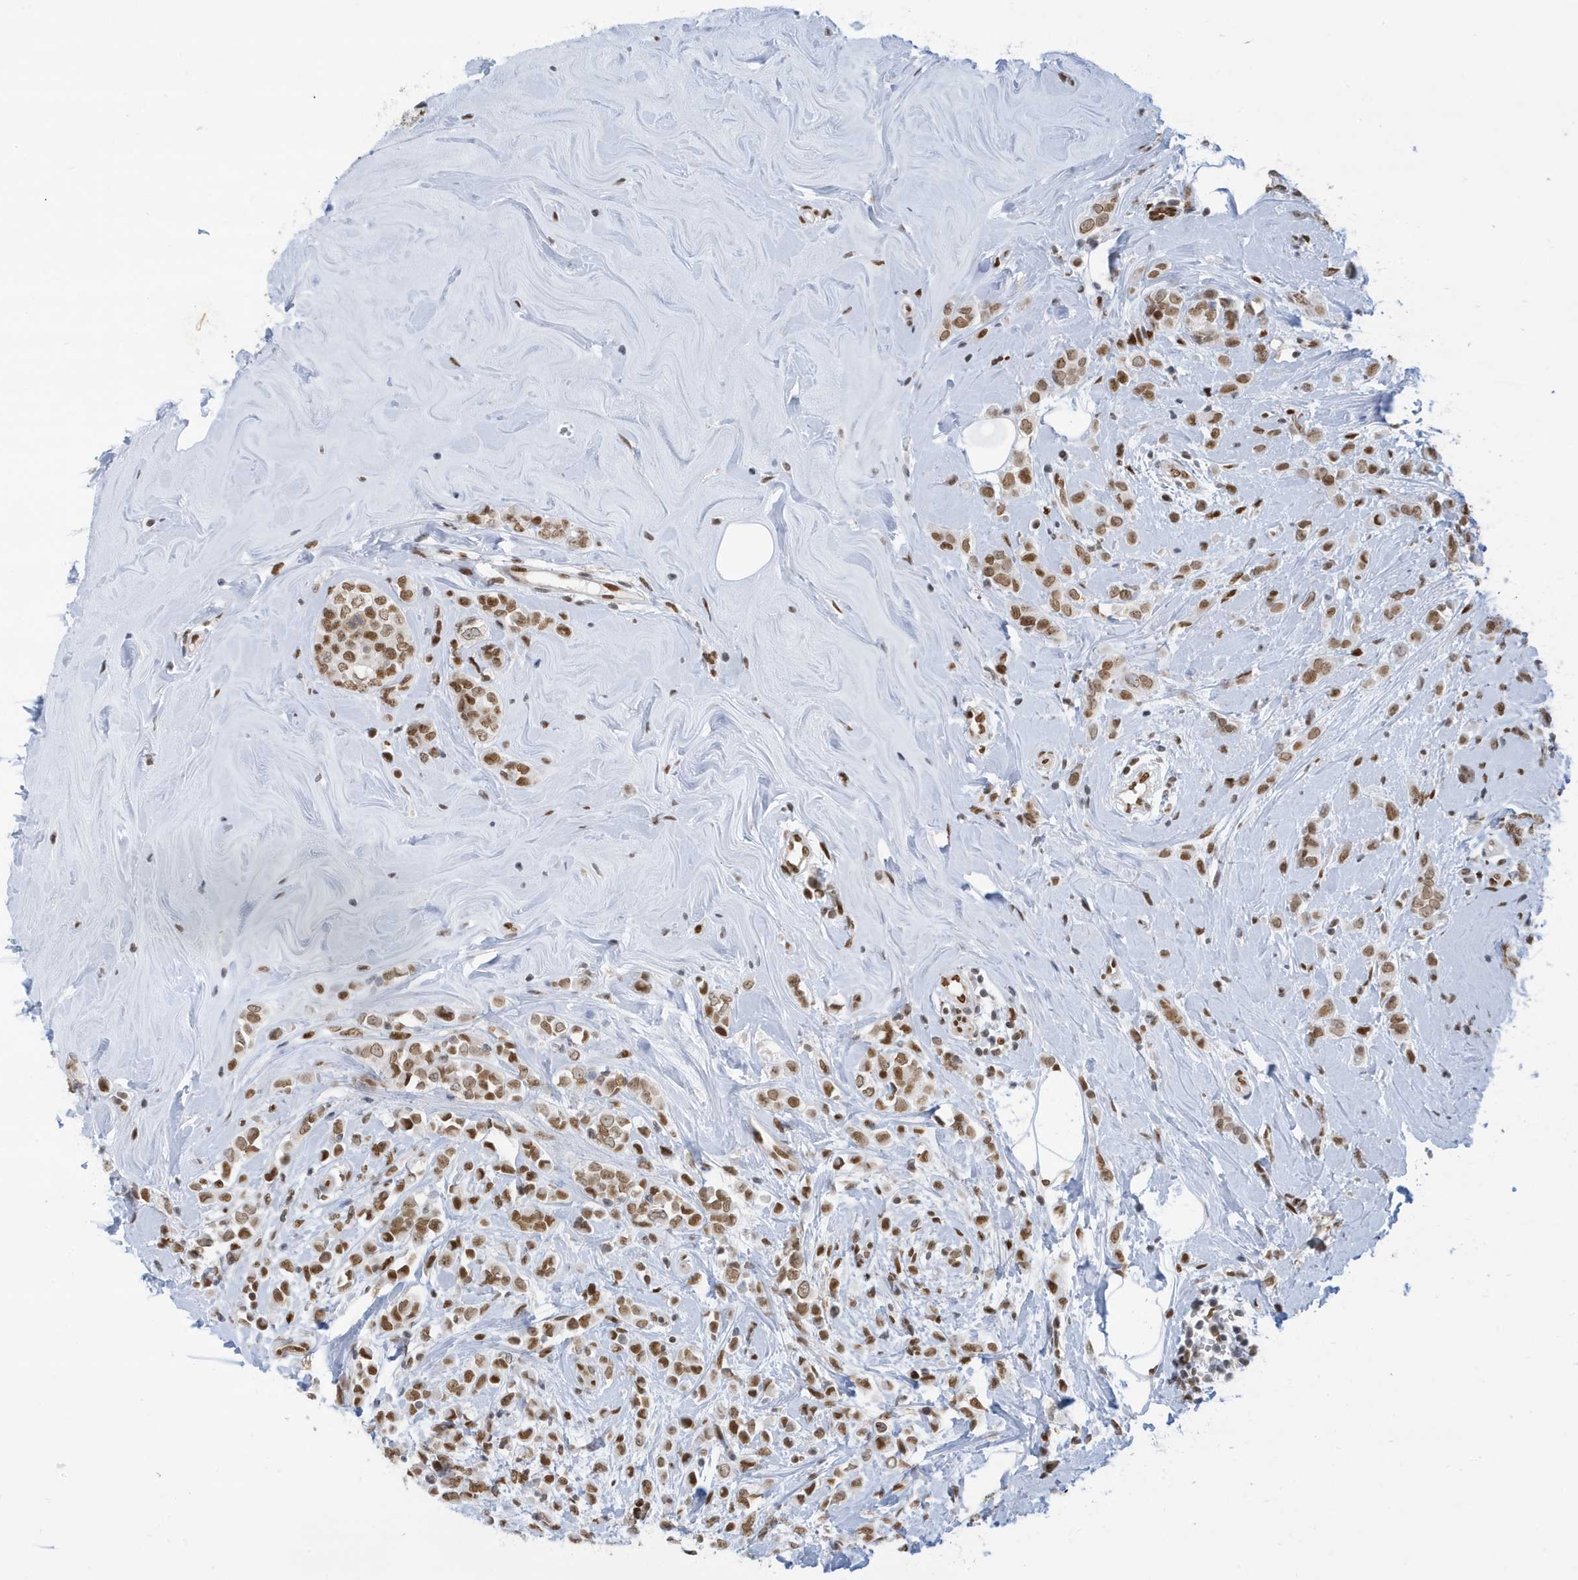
{"staining": {"intensity": "moderate", "quantity": ">75%", "location": "nuclear"}, "tissue": "breast cancer", "cell_type": "Tumor cells", "image_type": "cancer", "snomed": [{"axis": "morphology", "description": "Lobular carcinoma"}, {"axis": "topography", "description": "Breast"}], "caption": "IHC micrograph of neoplastic tissue: human breast cancer (lobular carcinoma) stained using IHC shows medium levels of moderate protein expression localized specifically in the nuclear of tumor cells, appearing as a nuclear brown color.", "gene": "PCYT1A", "patient": {"sex": "female", "age": 47}}